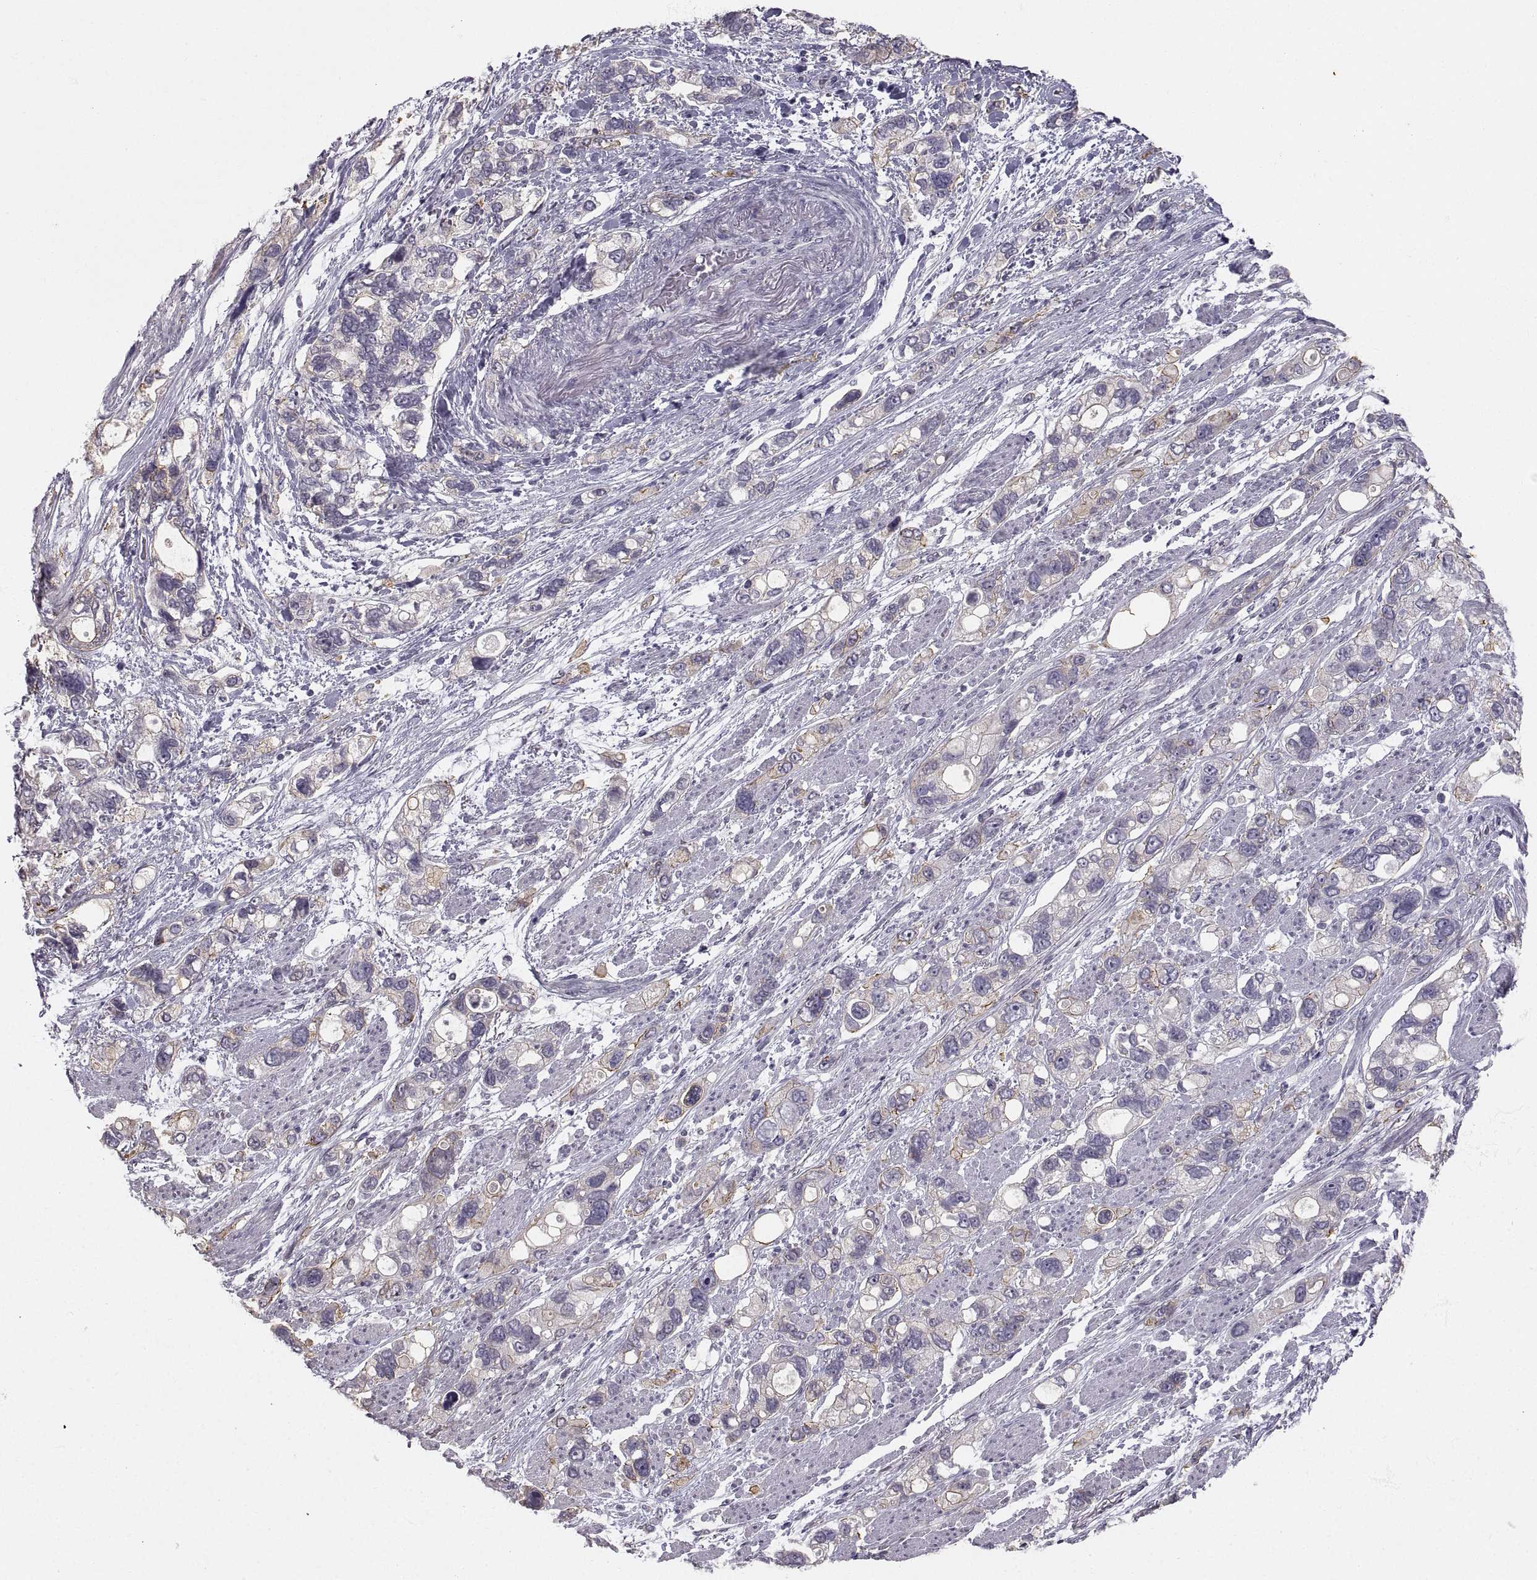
{"staining": {"intensity": "weak", "quantity": "<25%", "location": "cytoplasmic/membranous"}, "tissue": "stomach cancer", "cell_type": "Tumor cells", "image_type": "cancer", "snomed": [{"axis": "morphology", "description": "Adenocarcinoma, NOS"}, {"axis": "topography", "description": "Stomach, upper"}], "caption": "Immunohistochemical staining of stomach cancer displays no significant staining in tumor cells.", "gene": "ZNF185", "patient": {"sex": "female", "age": 81}}